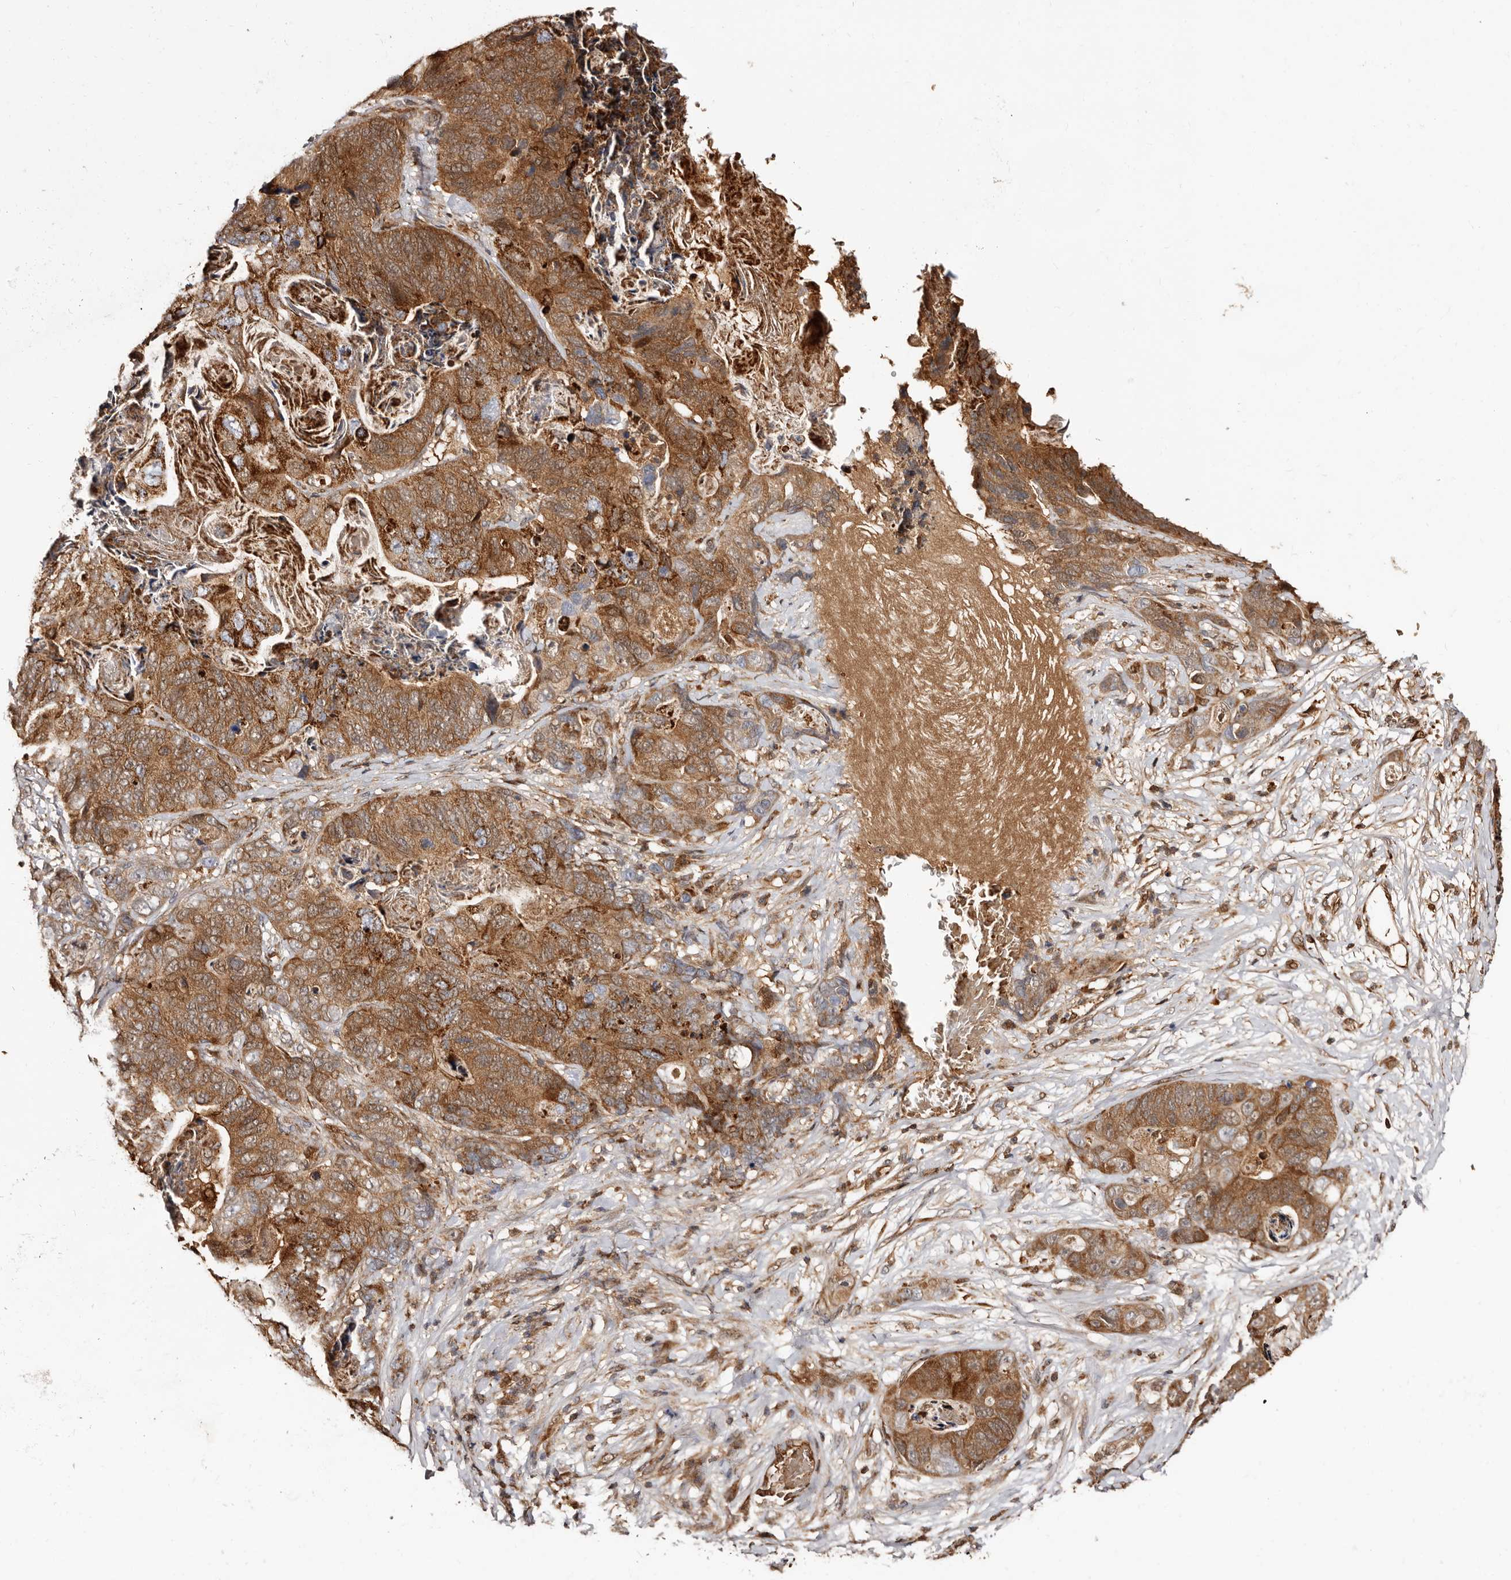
{"staining": {"intensity": "strong", "quantity": ">75%", "location": "cytoplasmic/membranous"}, "tissue": "stomach cancer", "cell_type": "Tumor cells", "image_type": "cancer", "snomed": [{"axis": "morphology", "description": "Normal tissue, NOS"}, {"axis": "morphology", "description": "Adenocarcinoma, NOS"}, {"axis": "topography", "description": "Stomach"}], "caption": "This is a micrograph of immunohistochemistry (IHC) staining of stomach cancer, which shows strong positivity in the cytoplasmic/membranous of tumor cells.", "gene": "BAX", "patient": {"sex": "female", "age": 89}}